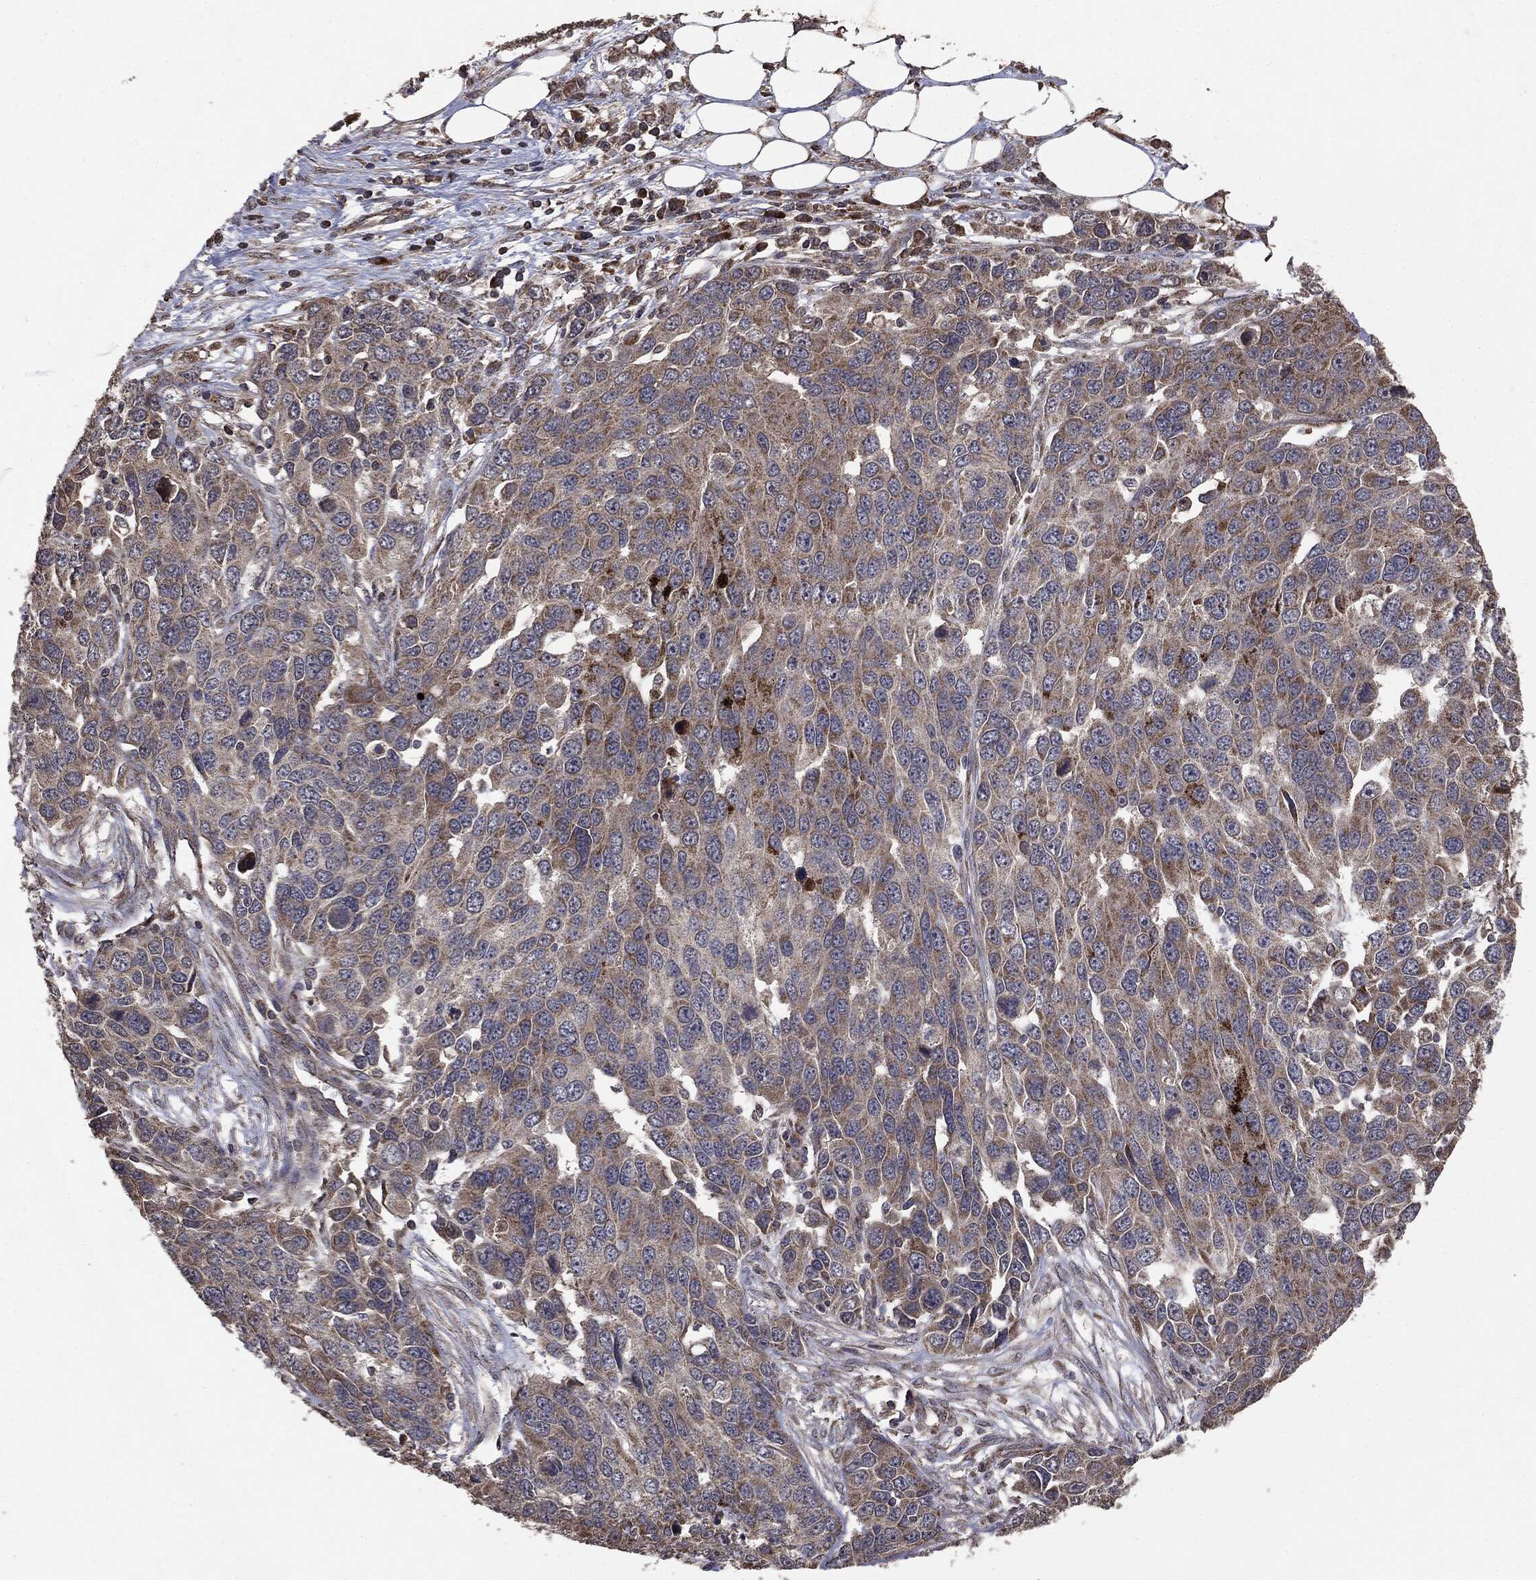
{"staining": {"intensity": "moderate", "quantity": "<25%", "location": "cytoplasmic/membranous"}, "tissue": "ovarian cancer", "cell_type": "Tumor cells", "image_type": "cancer", "snomed": [{"axis": "morphology", "description": "Cystadenocarcinoma, serous, NOS"}, {"axis": "topography", "description": "Ovary"}], "caption": "Serous cystadenocarcinoma (ovarian) stained for a protein demonstrates moderate cytoplasmic/membranous positivity in tumor cells.", "gene": "MTOR", "patient": {"sex": "female", "age": 76}}